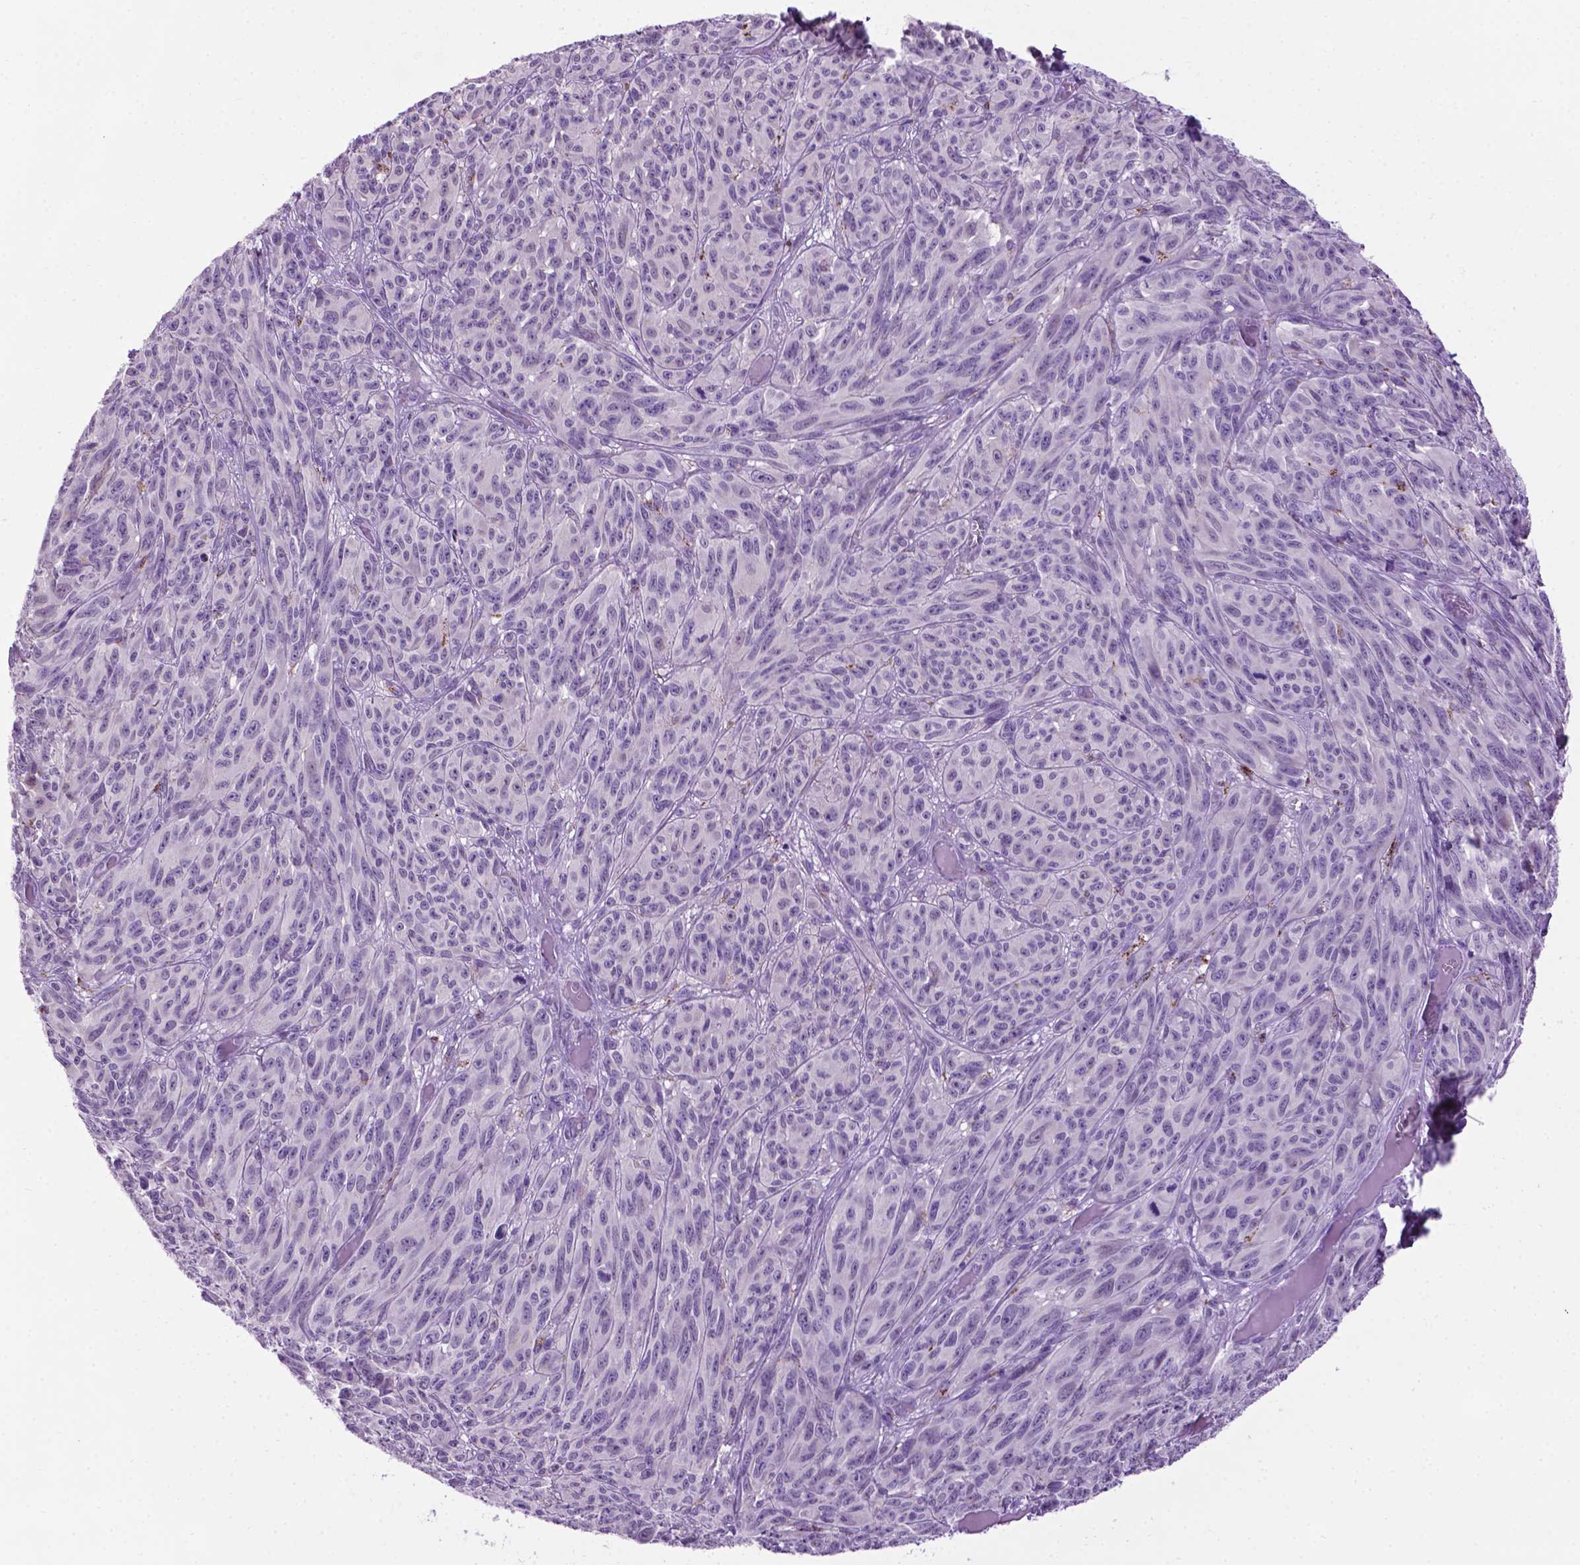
{"staining": {"intensity": "negative", "quantity": "none", "location": "none"}, "tissue": "melanoma", "cell_type": "Tumor cells", "image_type": "cancer", "snomed": [{"axis": "morphology", "description": "Malignant melanoma, NOS"}, {"axis": "topography", "description": "Vulva, labia, clitoris and Bartholin´s gland, NO"}], "caption": "IHC of melanoma displays no expression in tumor cells.", "gene": "TMEM132E", "patient": {"sex": "female", "age": 75}}